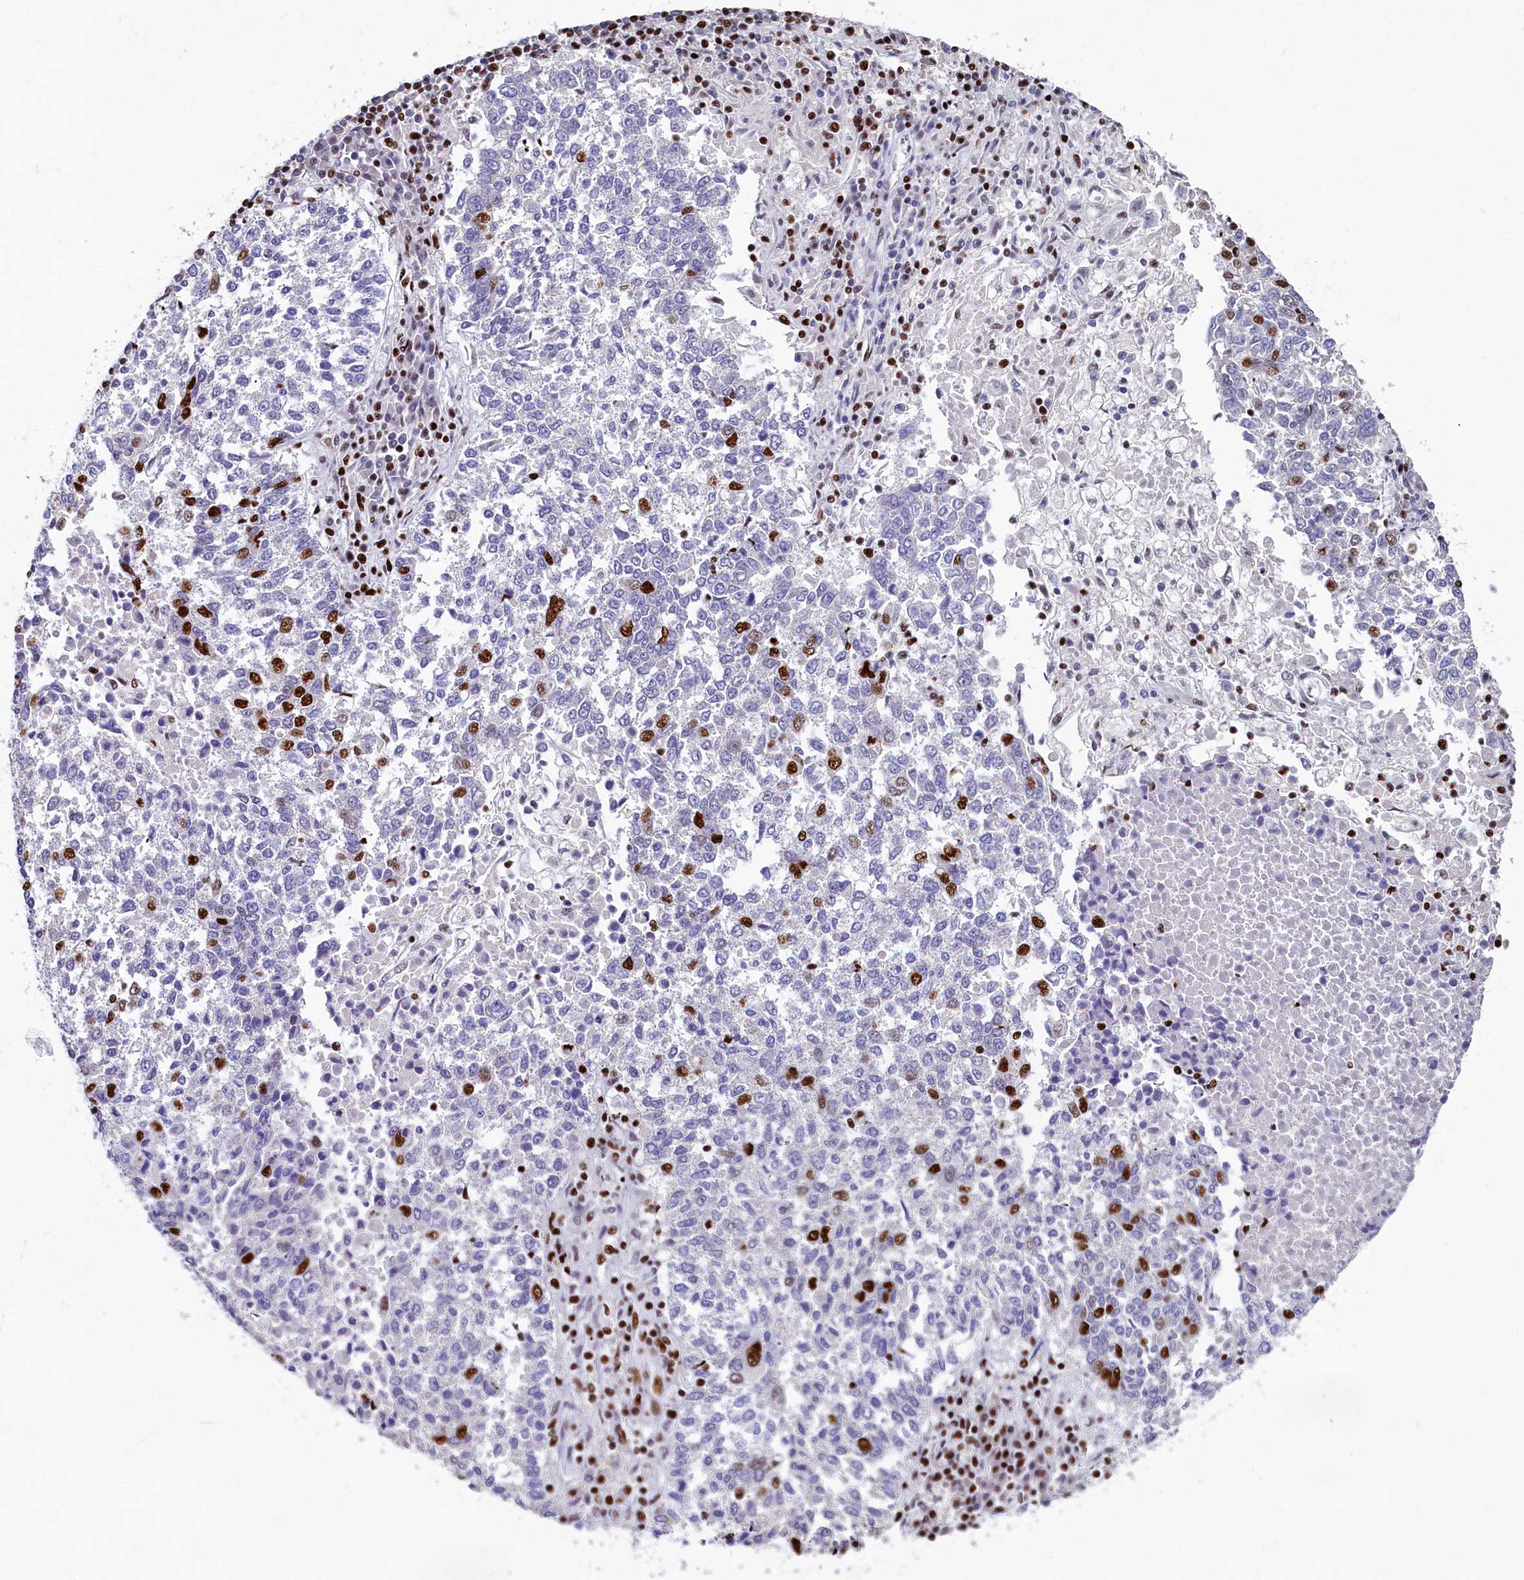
{"staining": {"intensity": "strong", "quantity": "<25%", "location": "nuclear"}, "tissue": "lung cancer", "cell_type": "Tumor cells", "image_type": "cancer", "snomed": [{"axis": "morphology", "description": "Squamous cell carcinoma, NOS"}, {"axis": "topography", "description": "Lung"}], "caption": "The histopathology image demonstrates a brown stain indicating the presence of a protein in the nuclear of tumor cells in squamous cell carcinoma (lung). The protein is shown in brown color, while the nuclei are stained blue.", "gene": "SRRM2", "patient": {"sex": "male", "age": 73}}